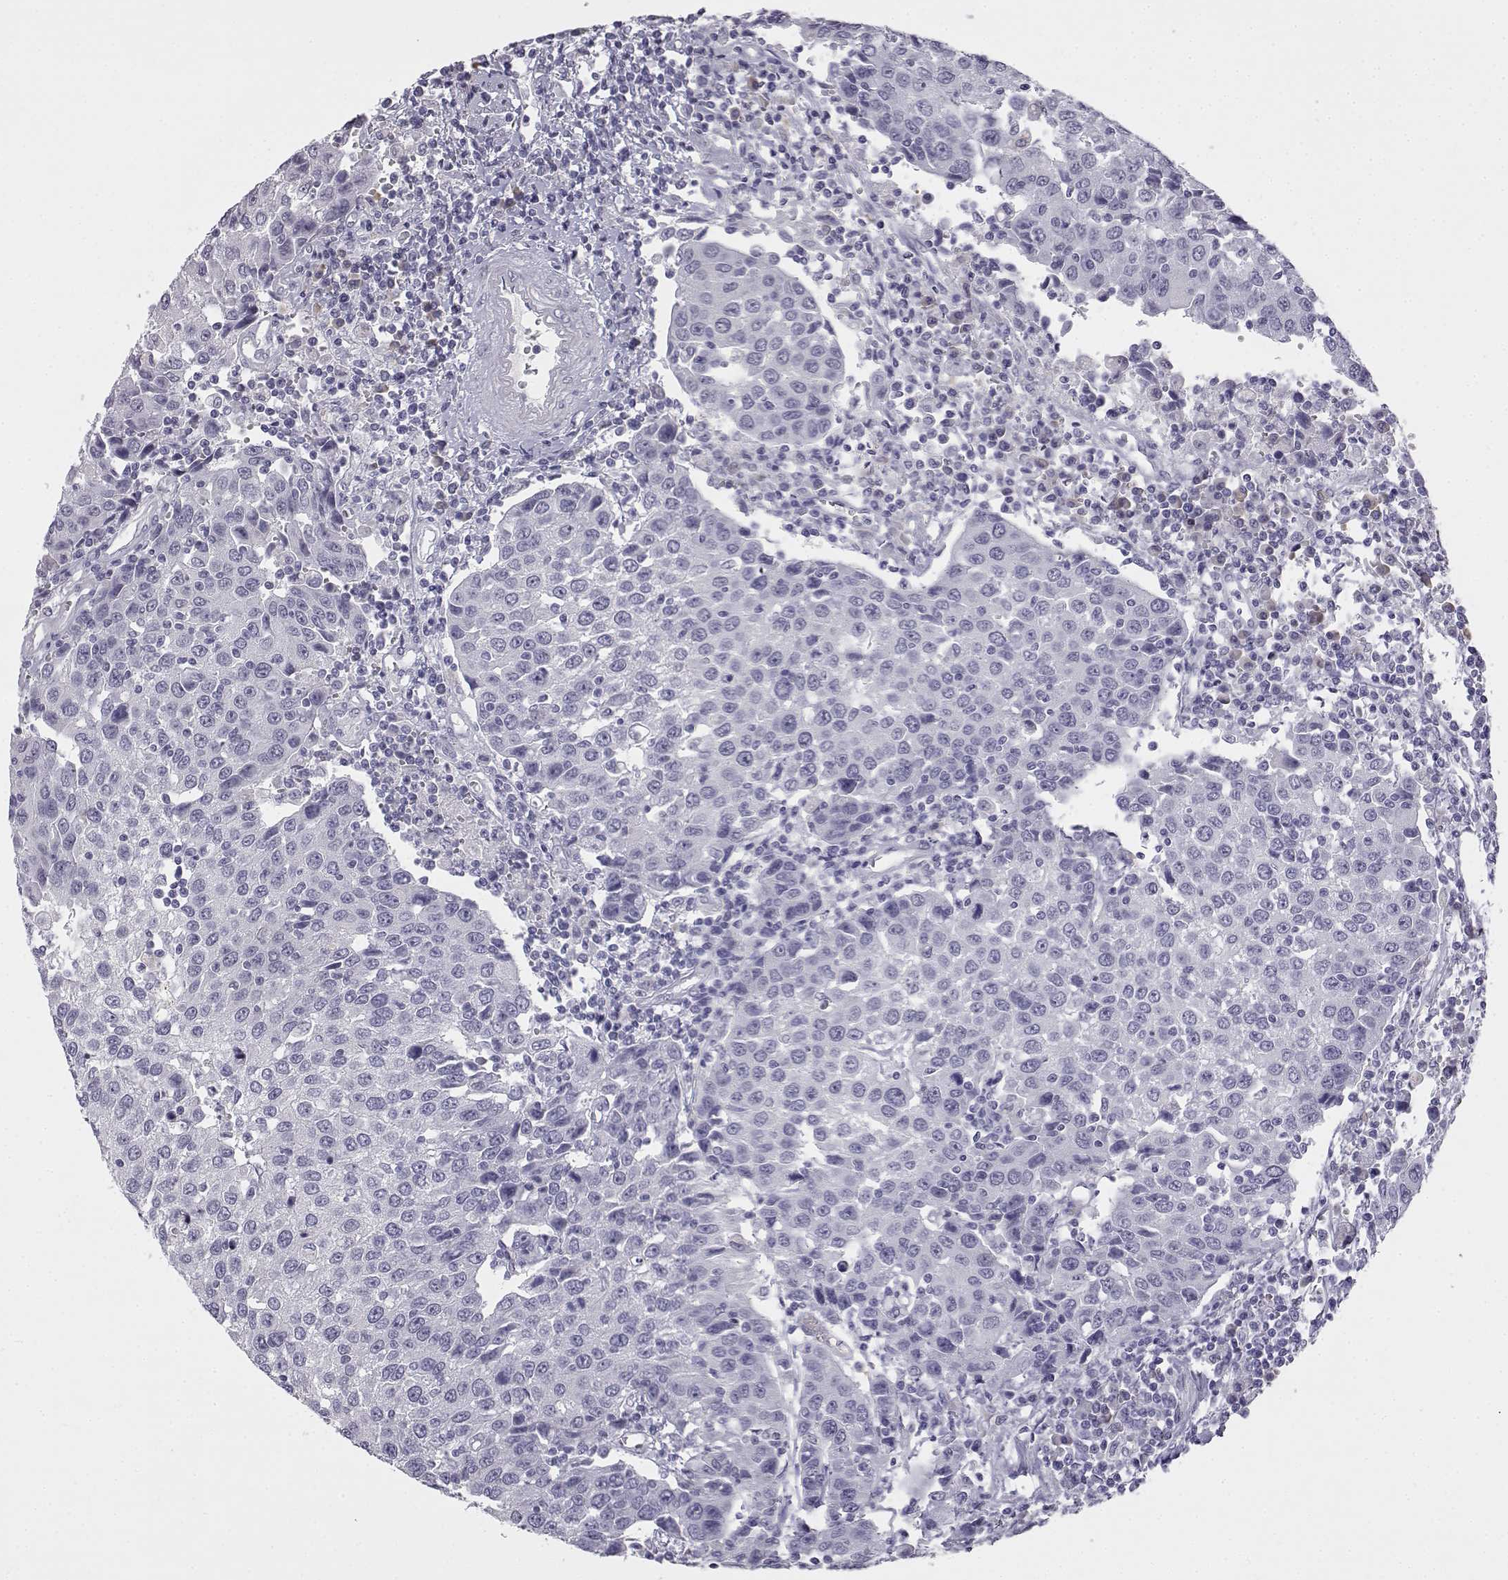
{"staining": {"intensity": "negative", "quantity": "none", "location": "none"}, "tissue": "urothelial cancer", "cell_type": "Tumor cells", "image_type": "cancer", "snomed": [{"axis": "morphology", "description": "Urothelial carcinoma, High grade"}, {"axis": "topography", "description": "Urinary bladder"}], "caption": "Micrograph shows no protein expression in tumor cells of high-grade urothelial carcinoma tissue.", "gene": "VGF", "patient": {"sex": "female", "age": 85}}